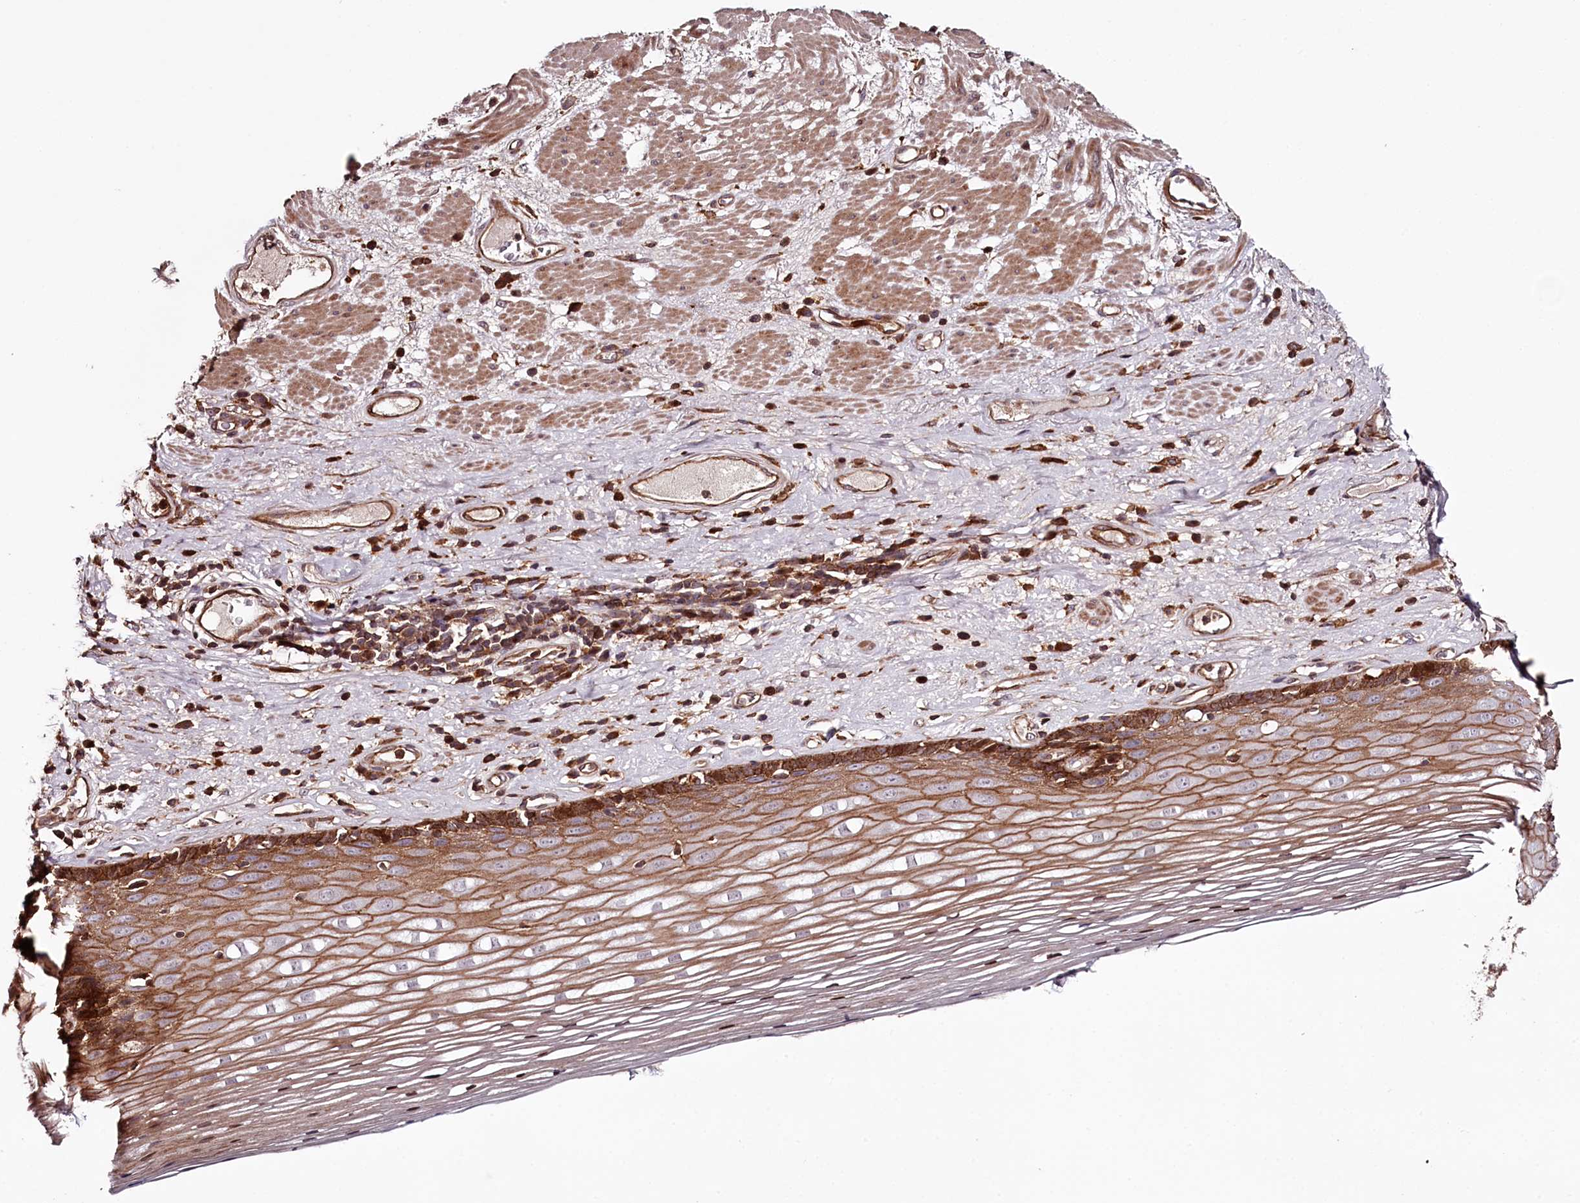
{"staining": {"intensity": "strong", "quantity": ">75%", "location": "cytoplasmic/membranous"}, "tissue": "esophagus", "cell_type": "Squamous epithelial cells", "image_type": "normal", "snomed": [{"axis": "morphology", "description": "Normal tissue, NOS"}, {"axis": "topography", "description": "Esophagus"}], "caption": "Protein expression analysis of unremarkable human esophagus reveals strong cytoplasmic/membranous positivity in approximately >75% of squamous epithelial cells. Nuclei are stained in blue.", "gene": "KIF14", "patient": {"sex": "male", "age": 62}}